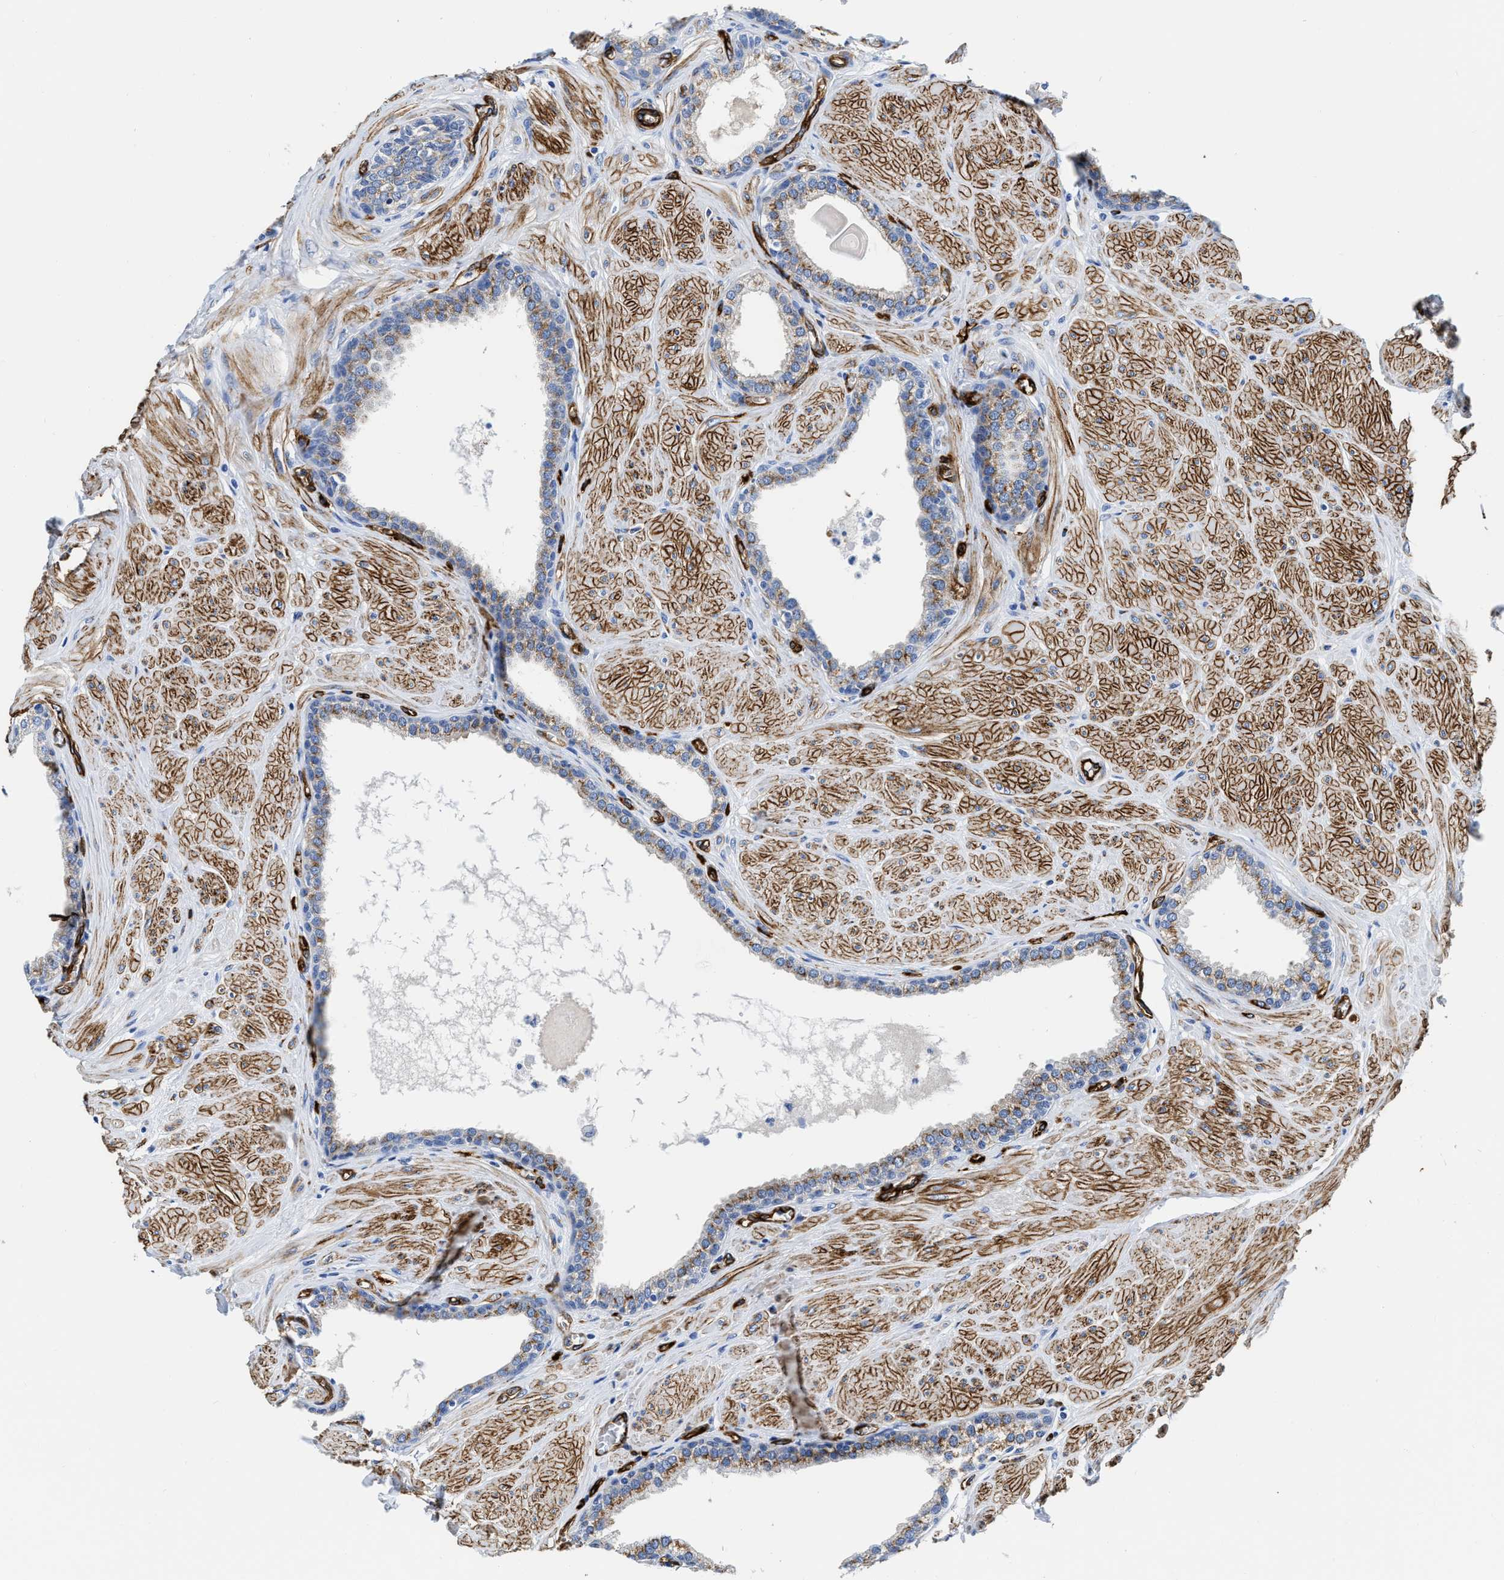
{"staining": {"intensity": "moderate", "quantity": "25%-75%", "location": "cytoplasmic/membranous"}, "tissue": "prostate", "cell_type": "Glandular cells", "image_type": "normal", "snomed": [{"axis": "morphology", "description": "Normal tissue, NOS"}, {"axis": "topography", "description": "Prostate"}], "caption": "A micrograph showing moderate cytoplasmic/membranous staining in about 25%-75% of glandular cells in normal prostate, as visualized by brown immunohistochemical staining.", "gene": "TVP23B", "patient": {"sex": "male", "age": 51}}